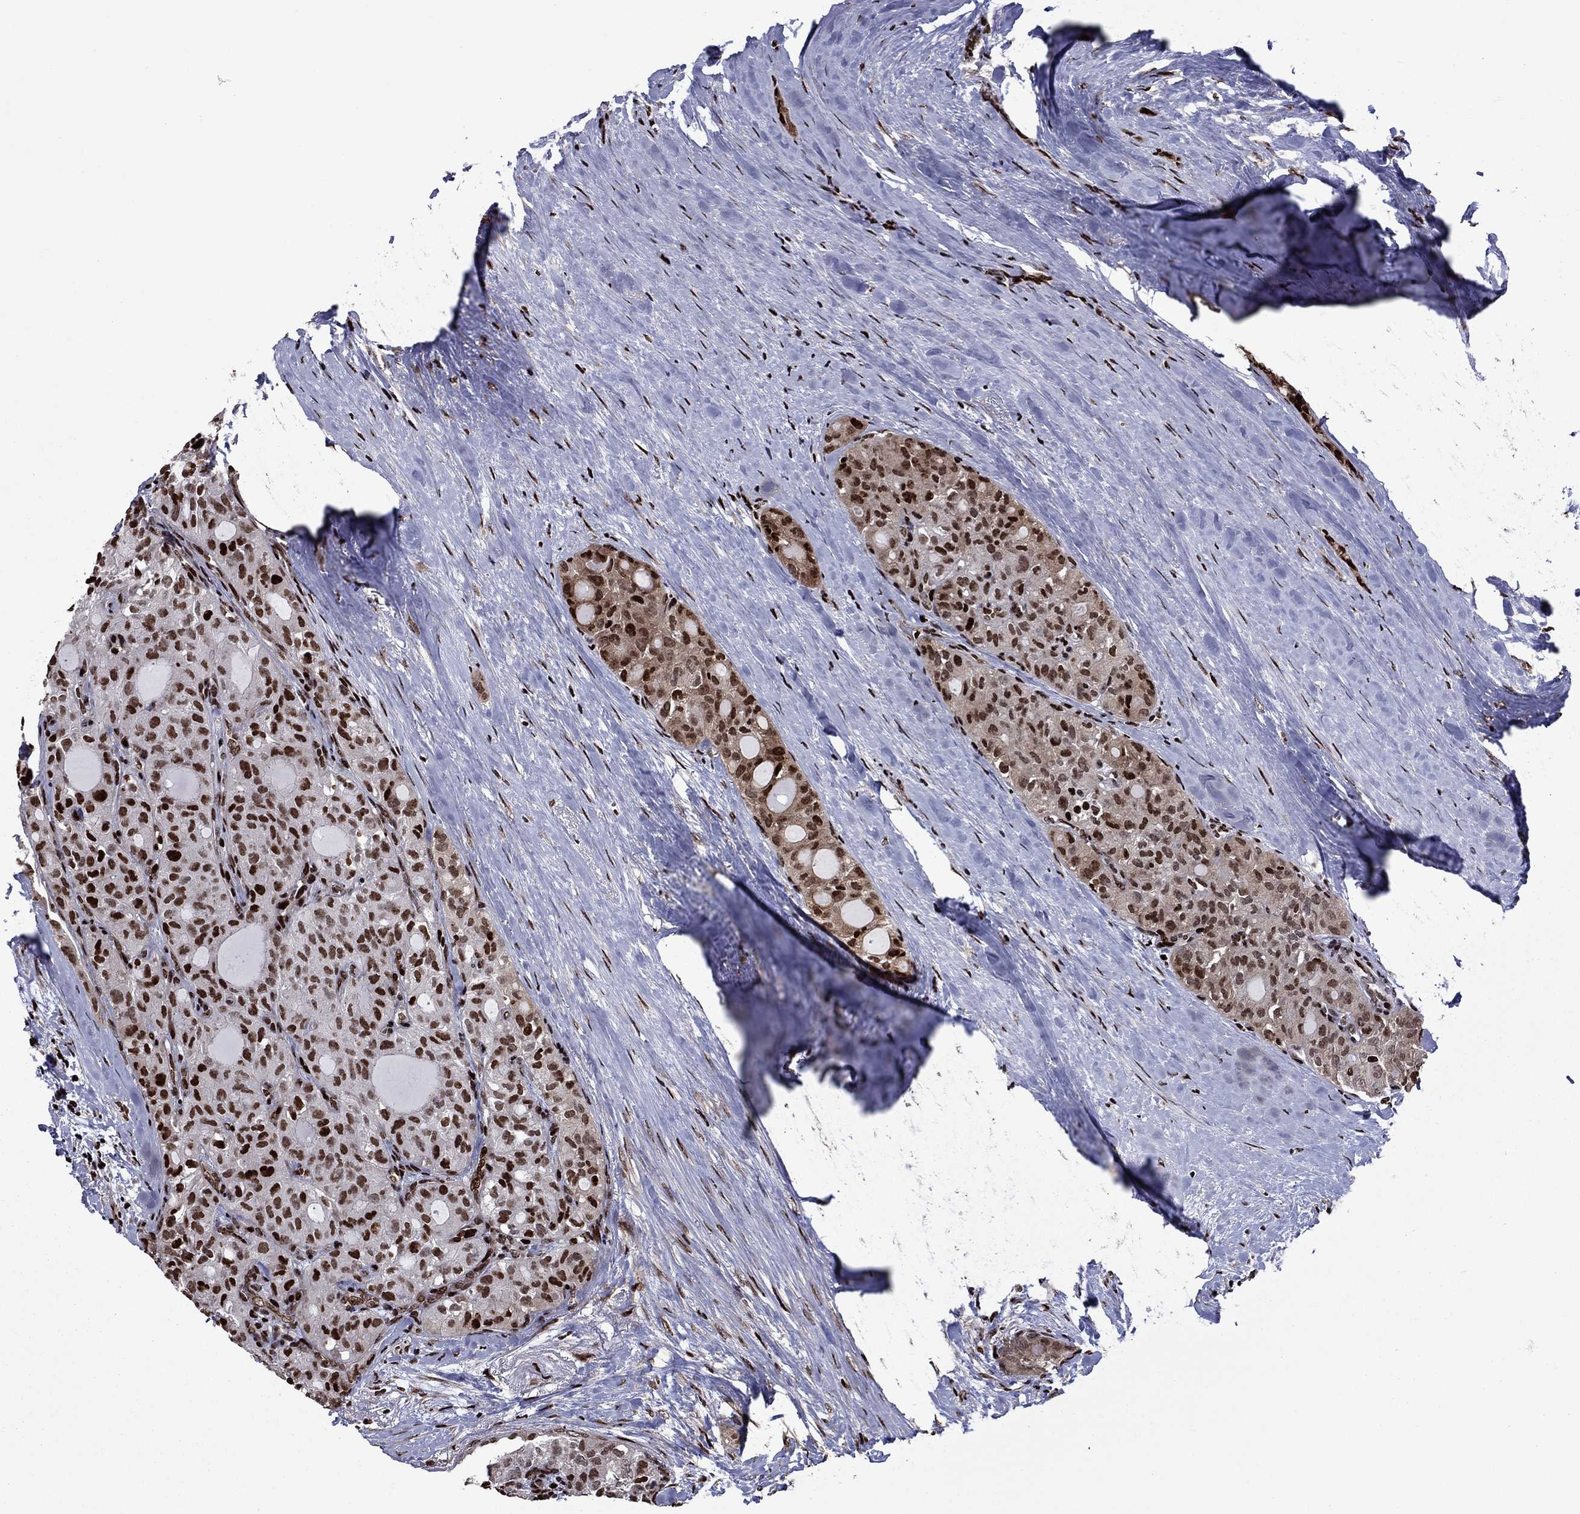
{"staining": {"intensity": "strong", "quantity": ">75%", "location": "nuclear"}, "tissue": "thyroid cancer", "cell_type": "Tumor cells", "image_type": "cancer", "snomed": [{"axis": "morphology", "description": "Follicular adenoma carcinoma, NOS"}, {"axis": "topography", "description": "Thyroid gland"}], "caption": "Follicular adenoma carcinoma (thyroid) stained with a protein marker demonstrates strong staining in tumor cells.", "gene": "LIMK1", "patient": {"sex": "male", "age": 75}}